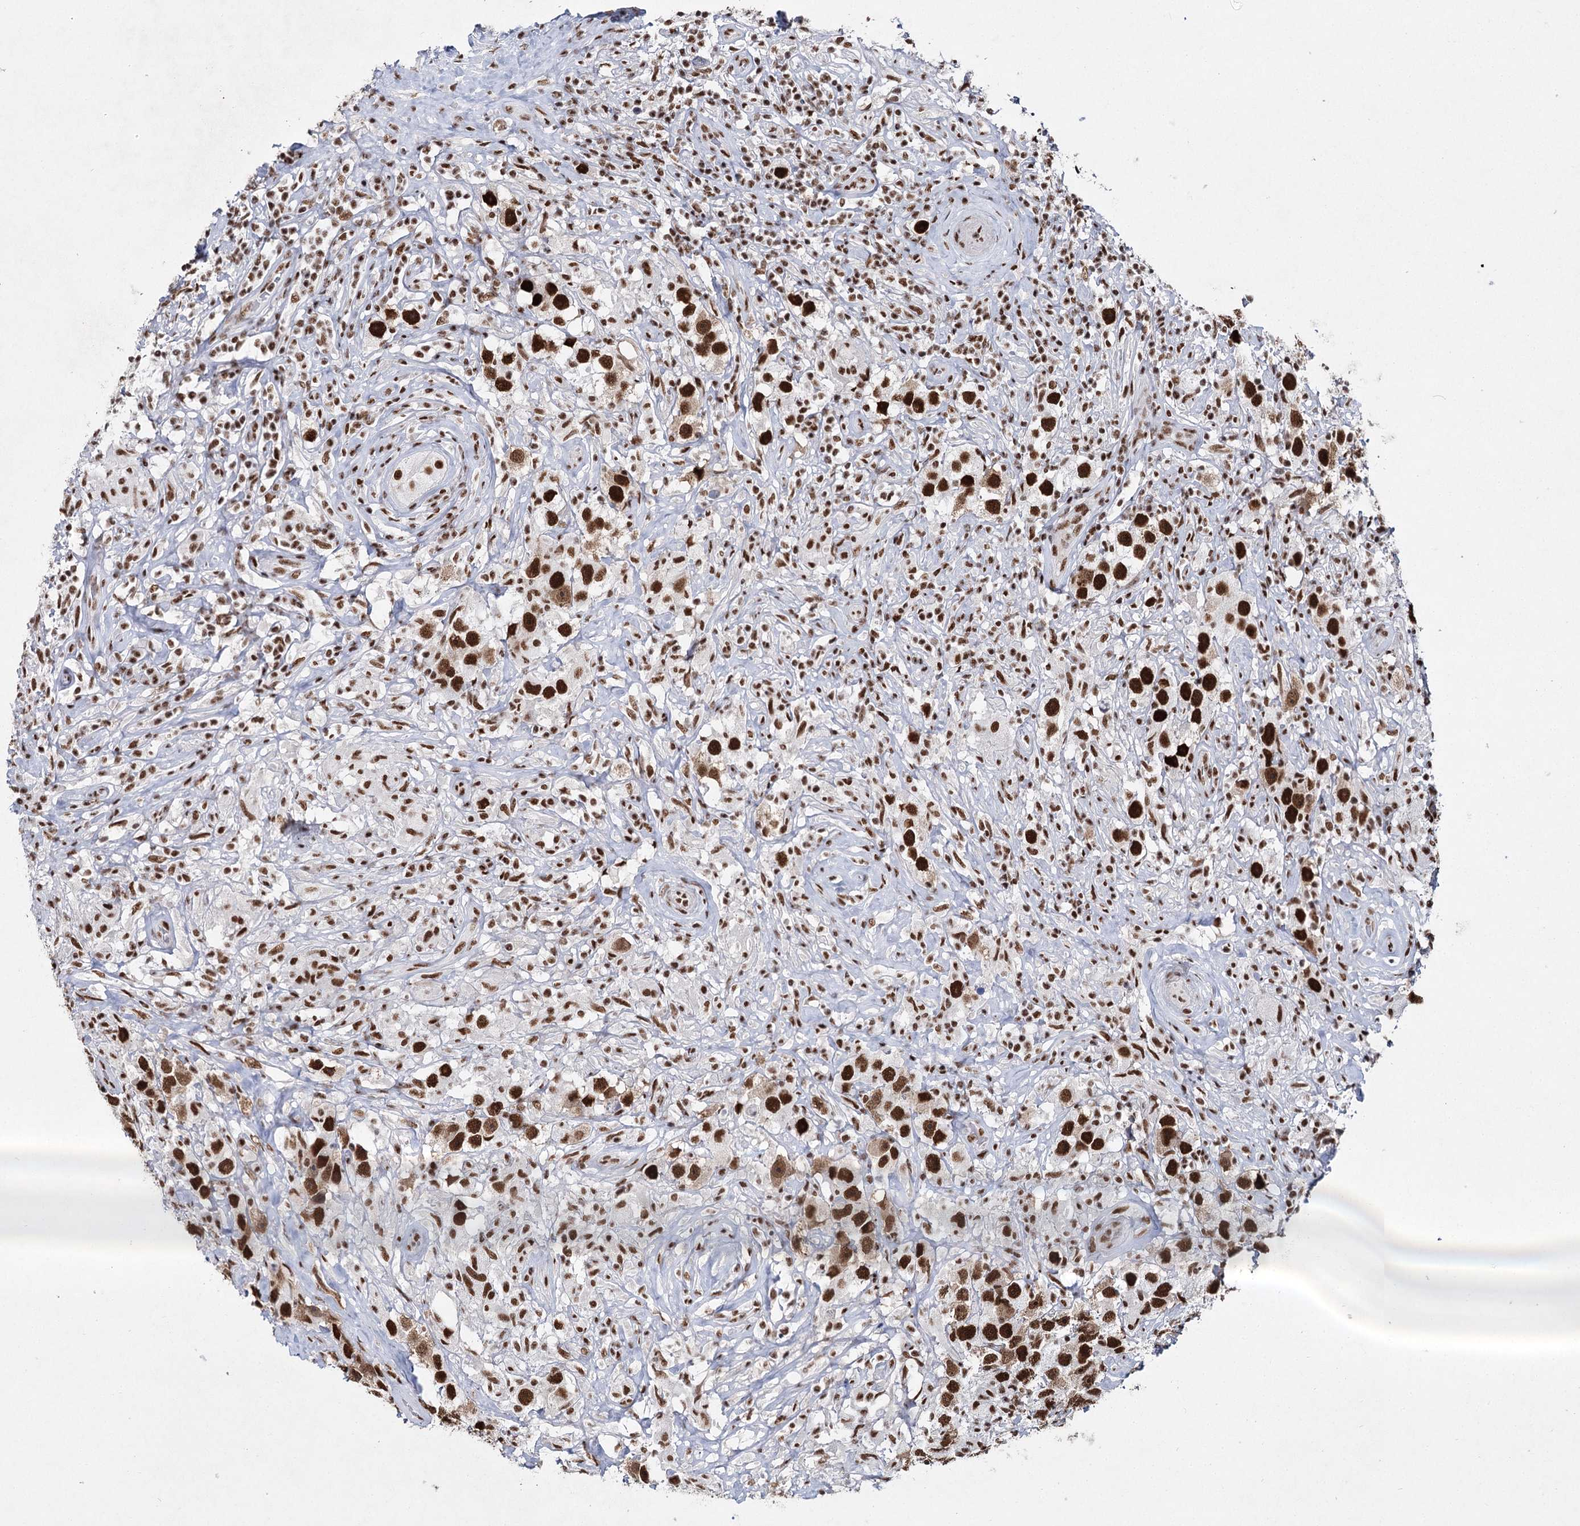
{"staining": {"intensity": "strong", "quantity": ">75%", "location": "nuclear"}, "tissue": "testis cancer", "cell_type": "Tumor cells", "image_type": "cancer", "snomed": [{"axis": "morphology", "description": "Seminoma, NOS"}, {"axis": "topography", "description": "Testis"}], "caption": "IHC image of human seminoma (testis) stained for a protein (brown), which shows high levels of strong nuclear positivity in about >75% of tumor cells.", "gene": "SCAF8", "patient": {"sex": "male", "age": 49}}